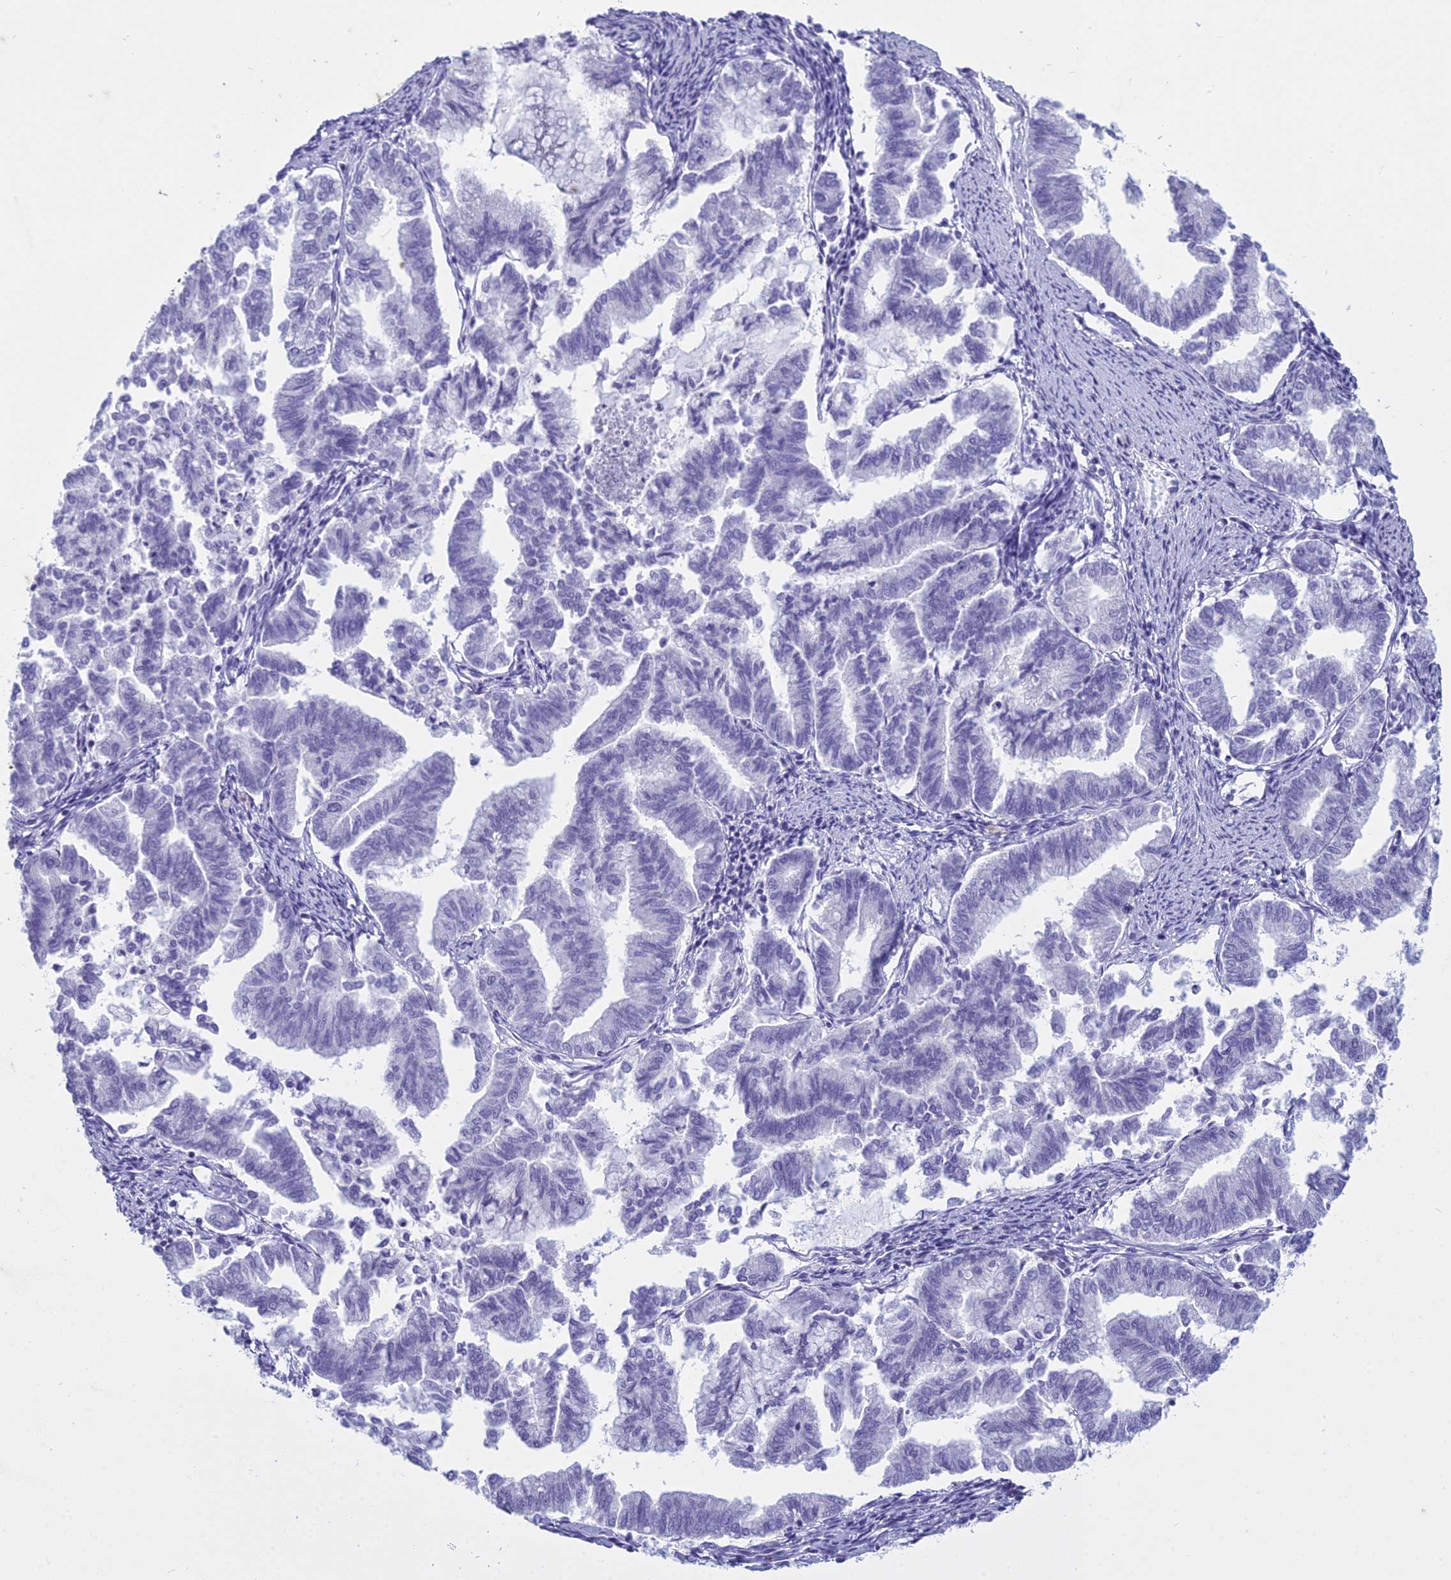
{"staining": {"intensity": "negative", "quantity": "none", "location": "none"}, "tissue": "endometrial cancer", "cell_type": "Tumor cells", "image_type": "cancer", "snomed": [{"axis": "morphology", "description": "Adenocarcinoma, NOS"}, {"axis": "topography", "description": "Endometrium"}], "caption": "A high-resolution histopathology image shows IHC staining of endometrial cancer, which demonstrates no significant expression in tumor cells.", "gene": "HMGB4", "patient": {"sex": "female", "age": 79}}